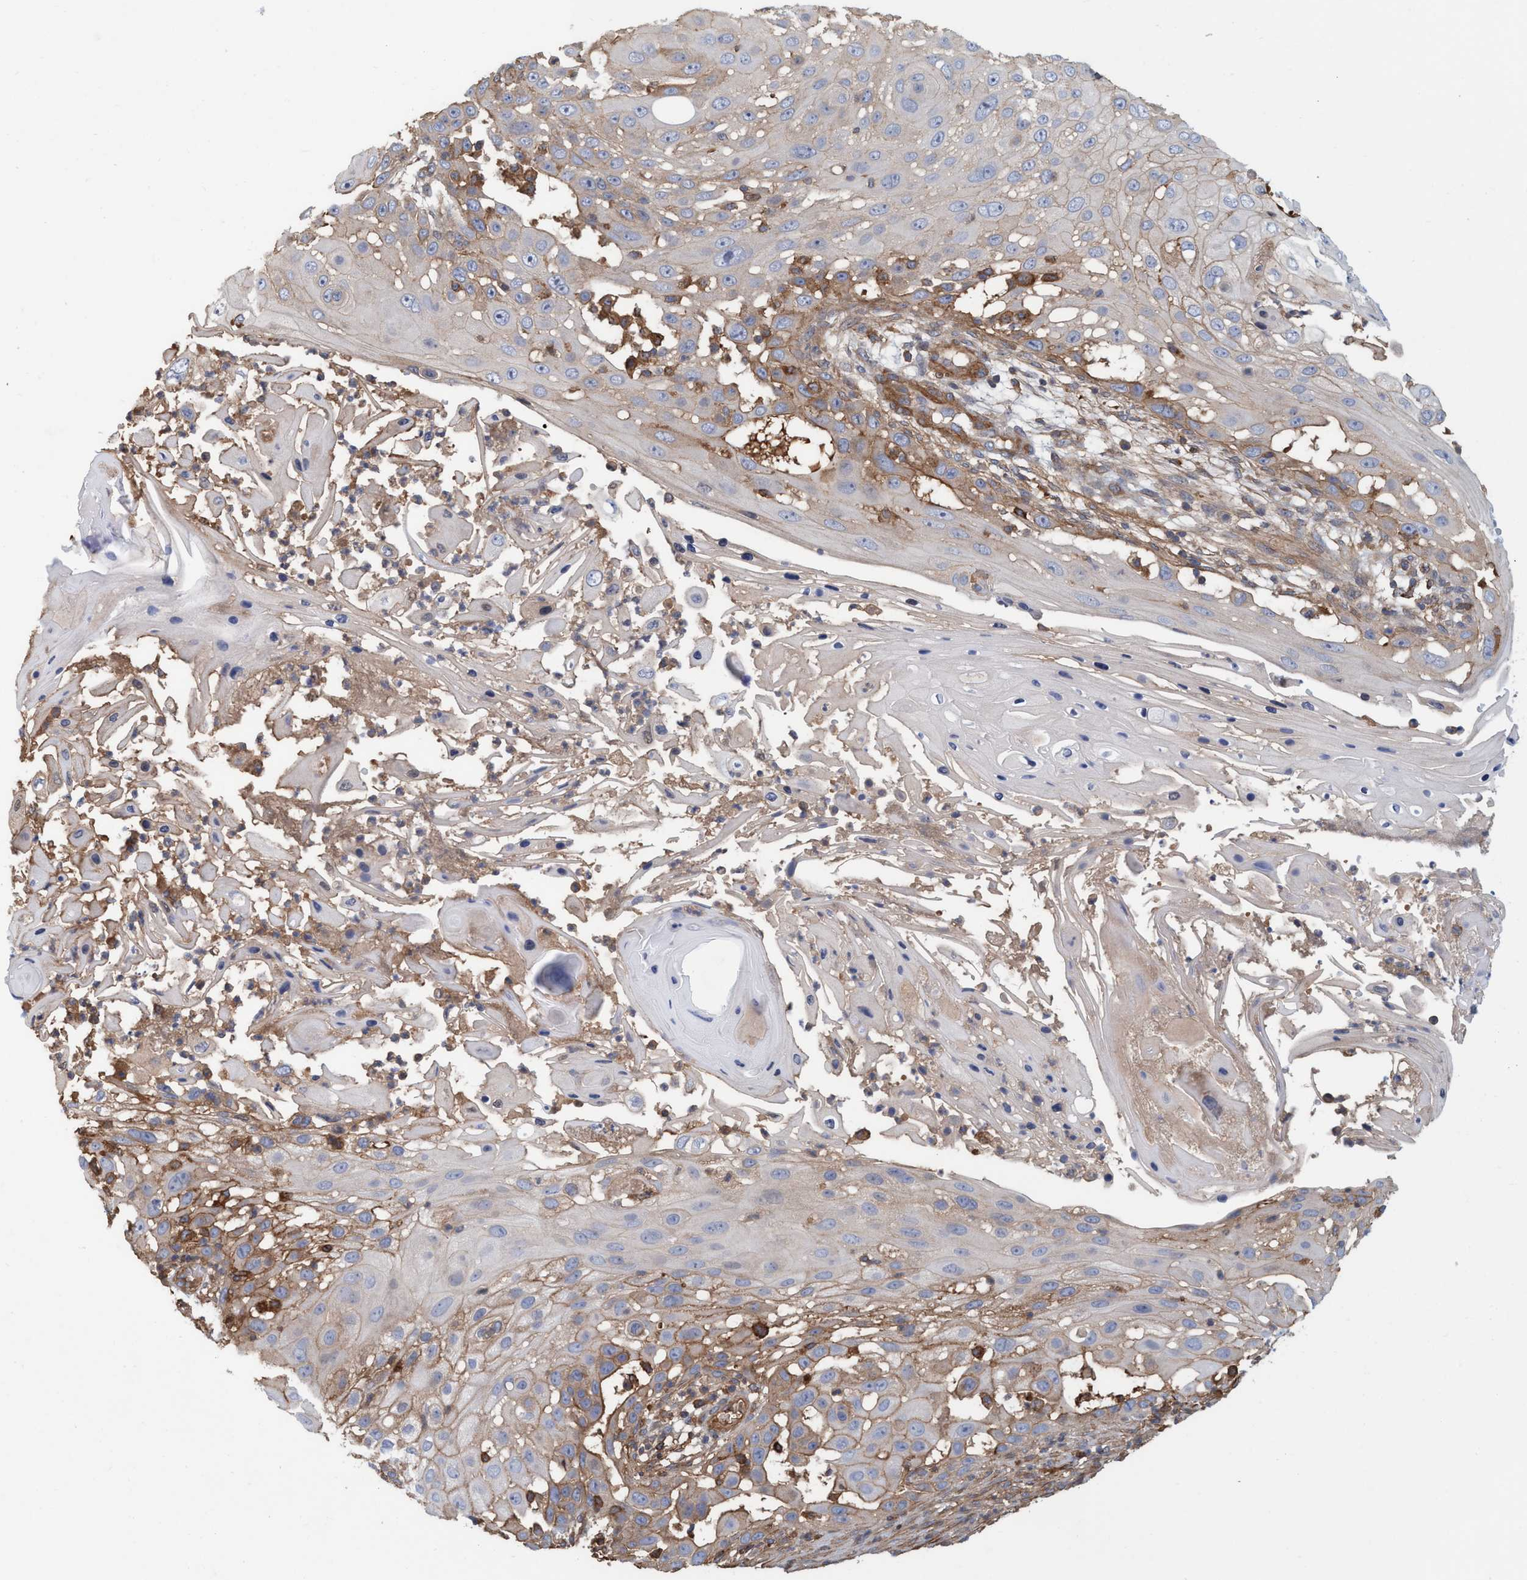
{"staining": {"intensity": "moderate", "quantity": "25%-75%", "location": "cytoplasmic/membranous"}, "tissue": "skin cancer", "cell_type": "Tumor cells", "image_type": "cancer", "snomed": [{"axis": "morphology", "description": "Squamous cell carcinoma, NOS"}, {"axis": "topography", "description": "Skin"}], "caption": "The micrograph displays a brown stain indicating the presence of a protein in the cytoplasmic/membranous of tumor cells in skin squamous cell carcinoma.", "gene": "SPECC1", "patient": {"sex": "female", "age": 44}}